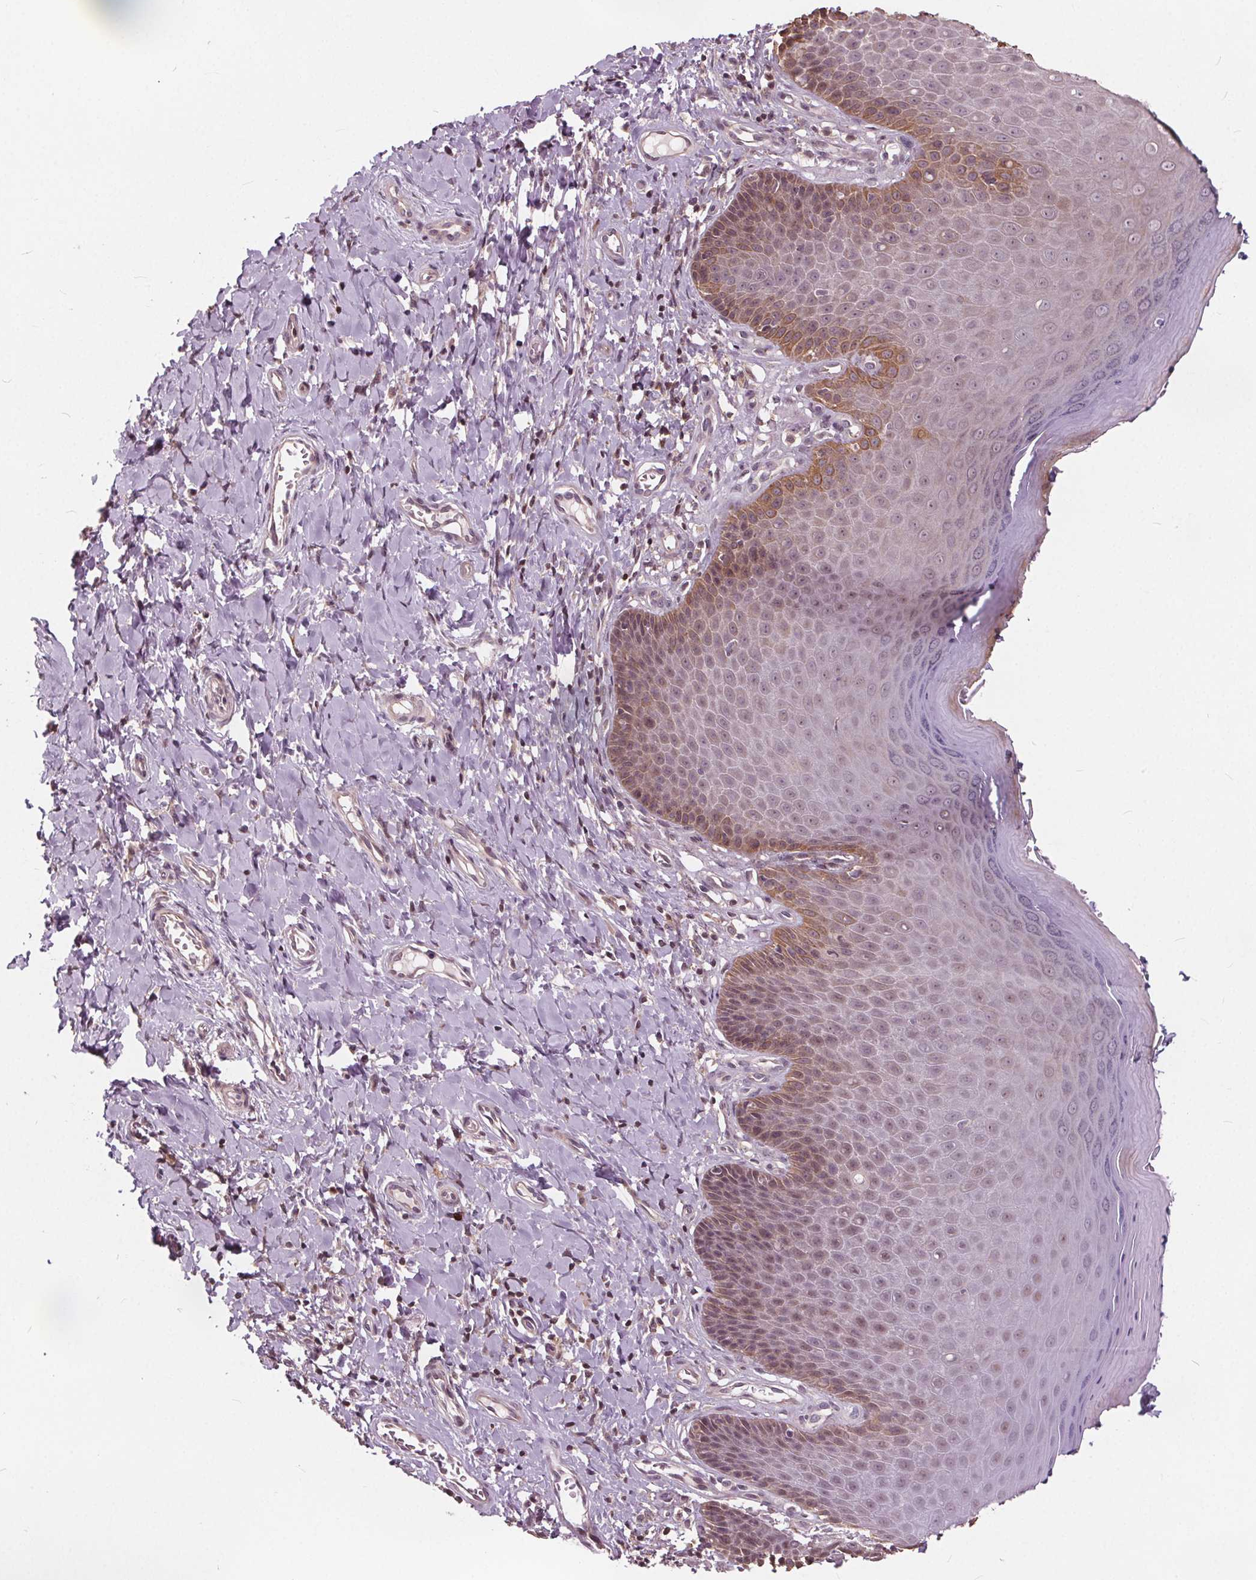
{"staining": {"intensity": "moderate", "quantity": "25%-75%", "location": "cytoplasmic/membranous,nuclear"}, "tissue": "vagina", "cell_type": "Squamous epithelial cells", "image_type": "normal", "snomed": [{"axis": "morphology", "description": "Normal tissue, NOS"}, {"axis": "topography", "description": "Vagina"}], "caption": "Immunohistochemical staining of benign human vagina displays 25%-75% levels of moderate cytoplasmic/membranous,nuclear protein positivity in approximately 25%-75% of squamous epithelial cells.", "gene": "HIF1AN", "patient": {"sex": "female", "age": 83}}